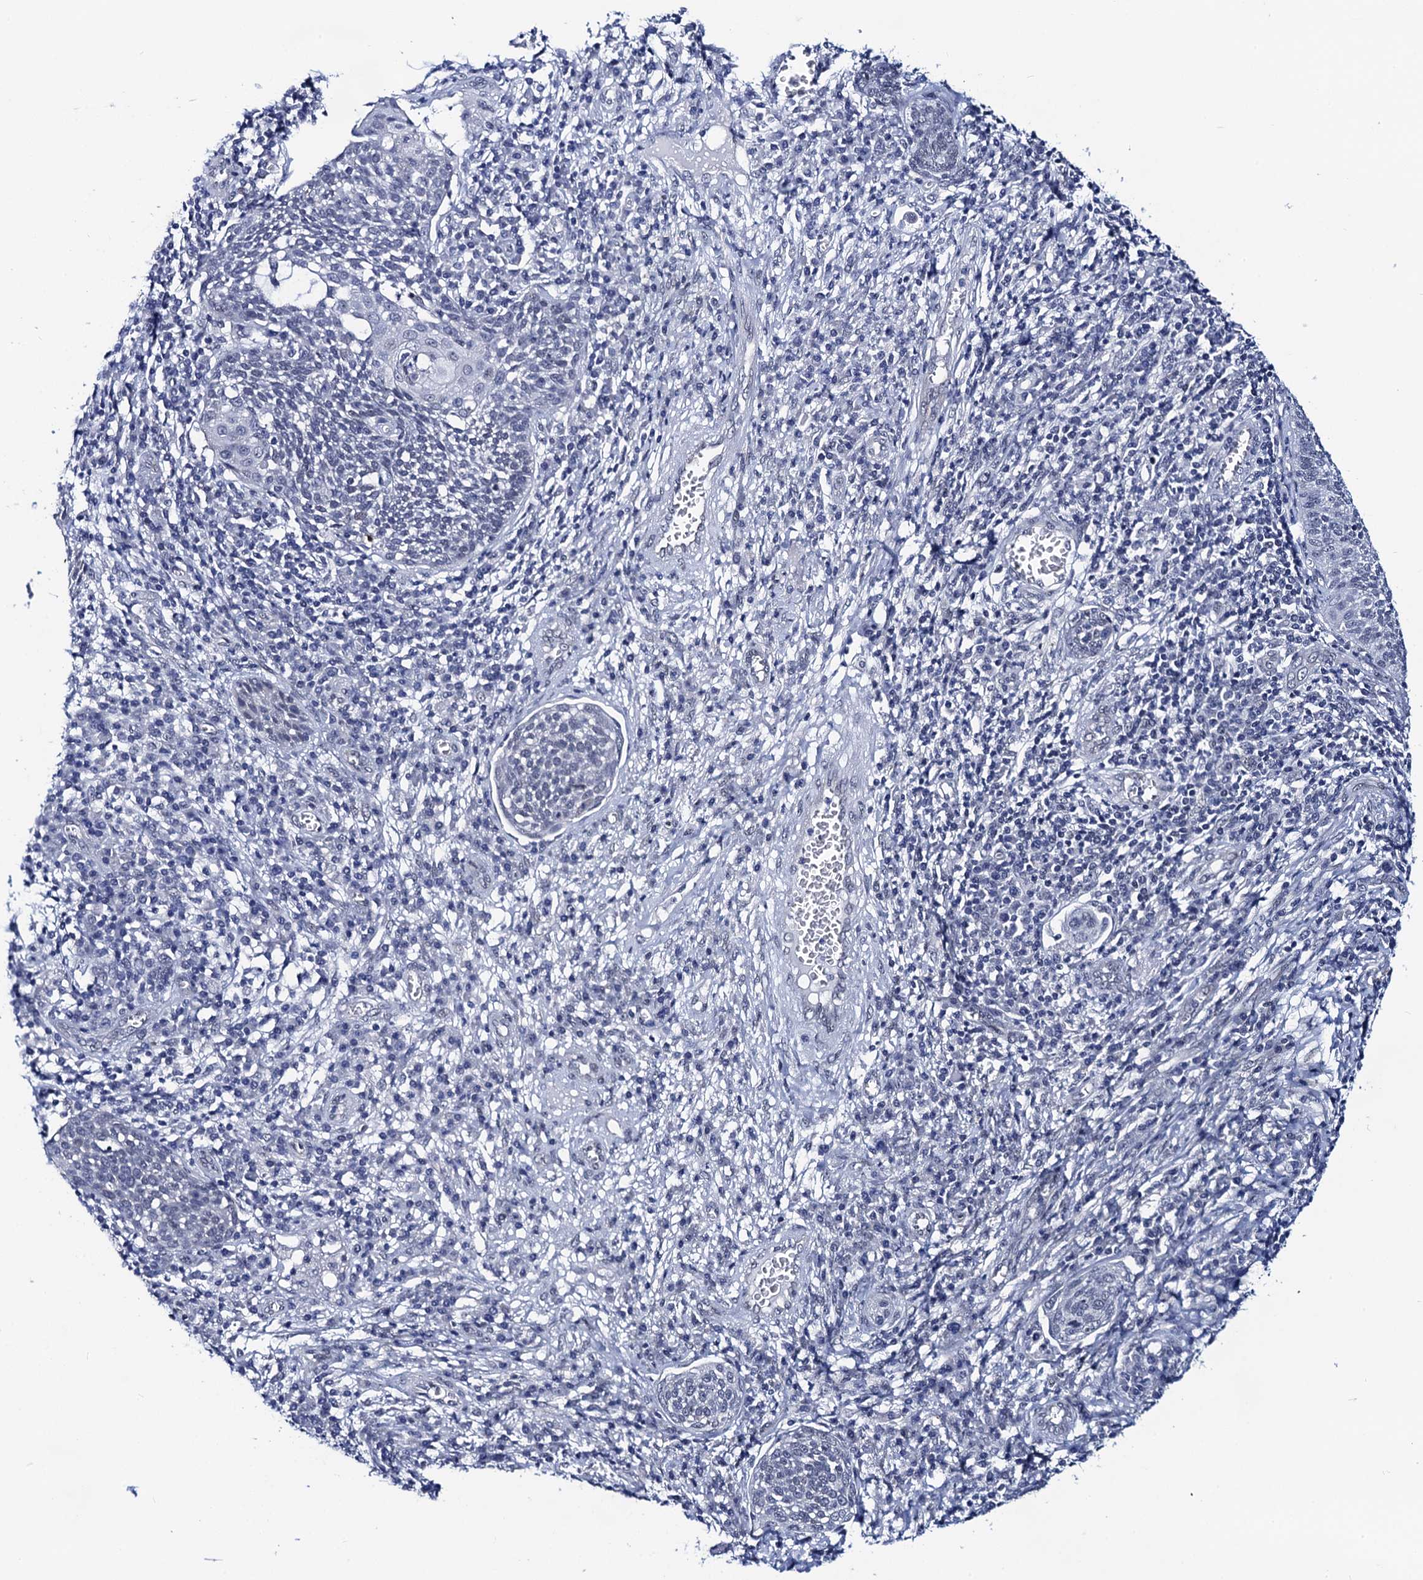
{"staining": {"intensity": "negative", "quantity": "none", "location": "none"}, "tissue": "cervical cancer", "cell_type": "Tumor cells", "image_type": "cancer", "snomed": [{"axis": "morphology", "description": "Squamous cell carcinoma, NOS"}, {"axis": "topography", "description": "Cervix"}], "caption": "Immunohistochemistry (IHC) micrograph of neoplastic tissue: human cervical cancer stained with DAB (3,3'-diaminobenzidine) displays no significant protein expression in tumor cells.", "gene": "C16orf87", "patient": {"sex": "female", "age": 34}}